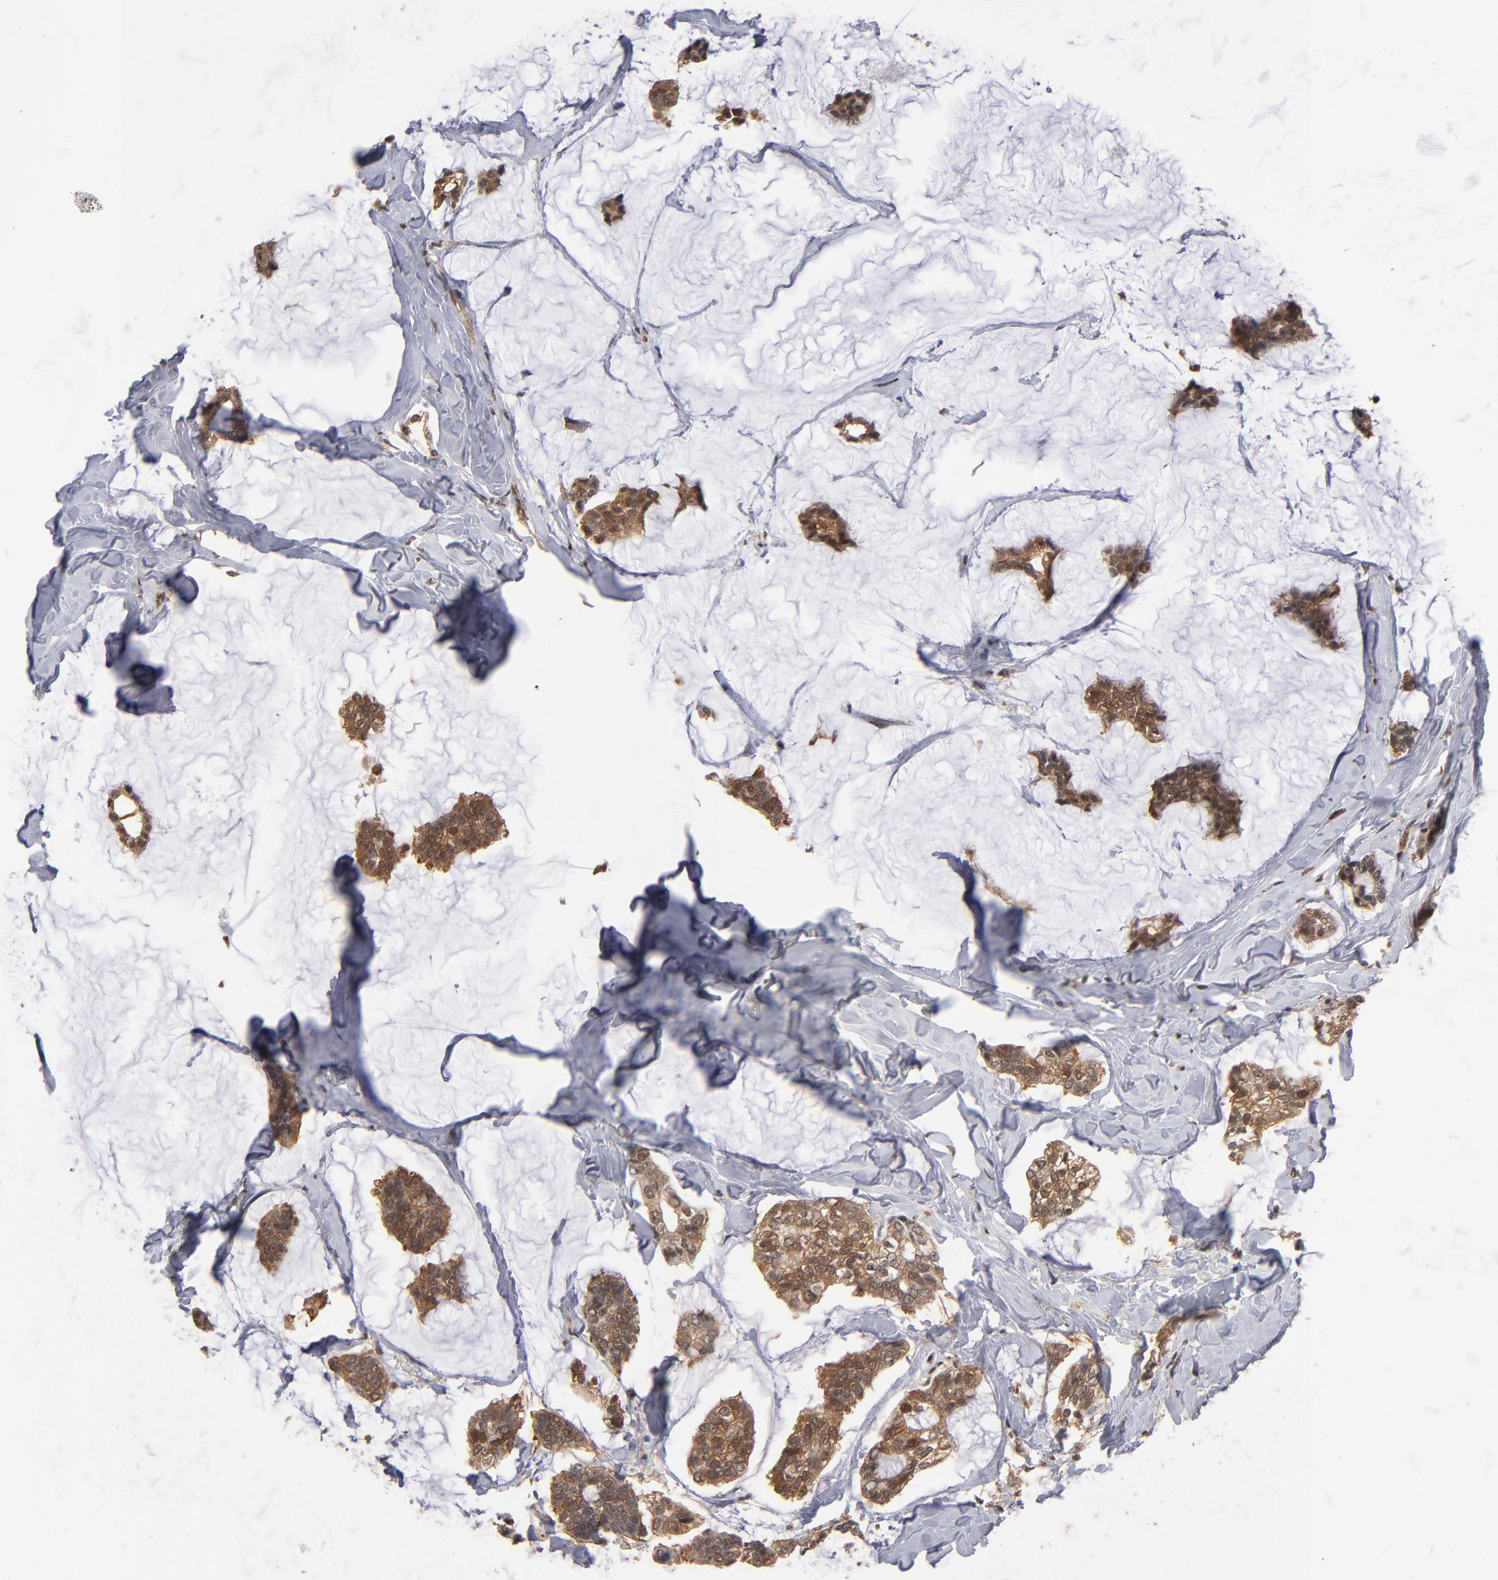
{"staining": {"intensity": "moderate", "quantity": ">75%", "location": "cytoplasmic/membranous,nuclear"}, "tissue": "breast cancer", "cell_type": "Tumor cells", "image_type": "cancer", "snomed": [{"axis": "morphology", "description": "Duct carcinoma"}, {"axis": "topography", "description": "Breast"}], "caption": "Immunohistochemical staining of human breast cancer shows medium levels of moderate cytoplasmic/membranous and nuclear protein staining in about >75% of tumor cells.", "gene": "HUWE1", "patient": {"sex": "female", "age": 93}}